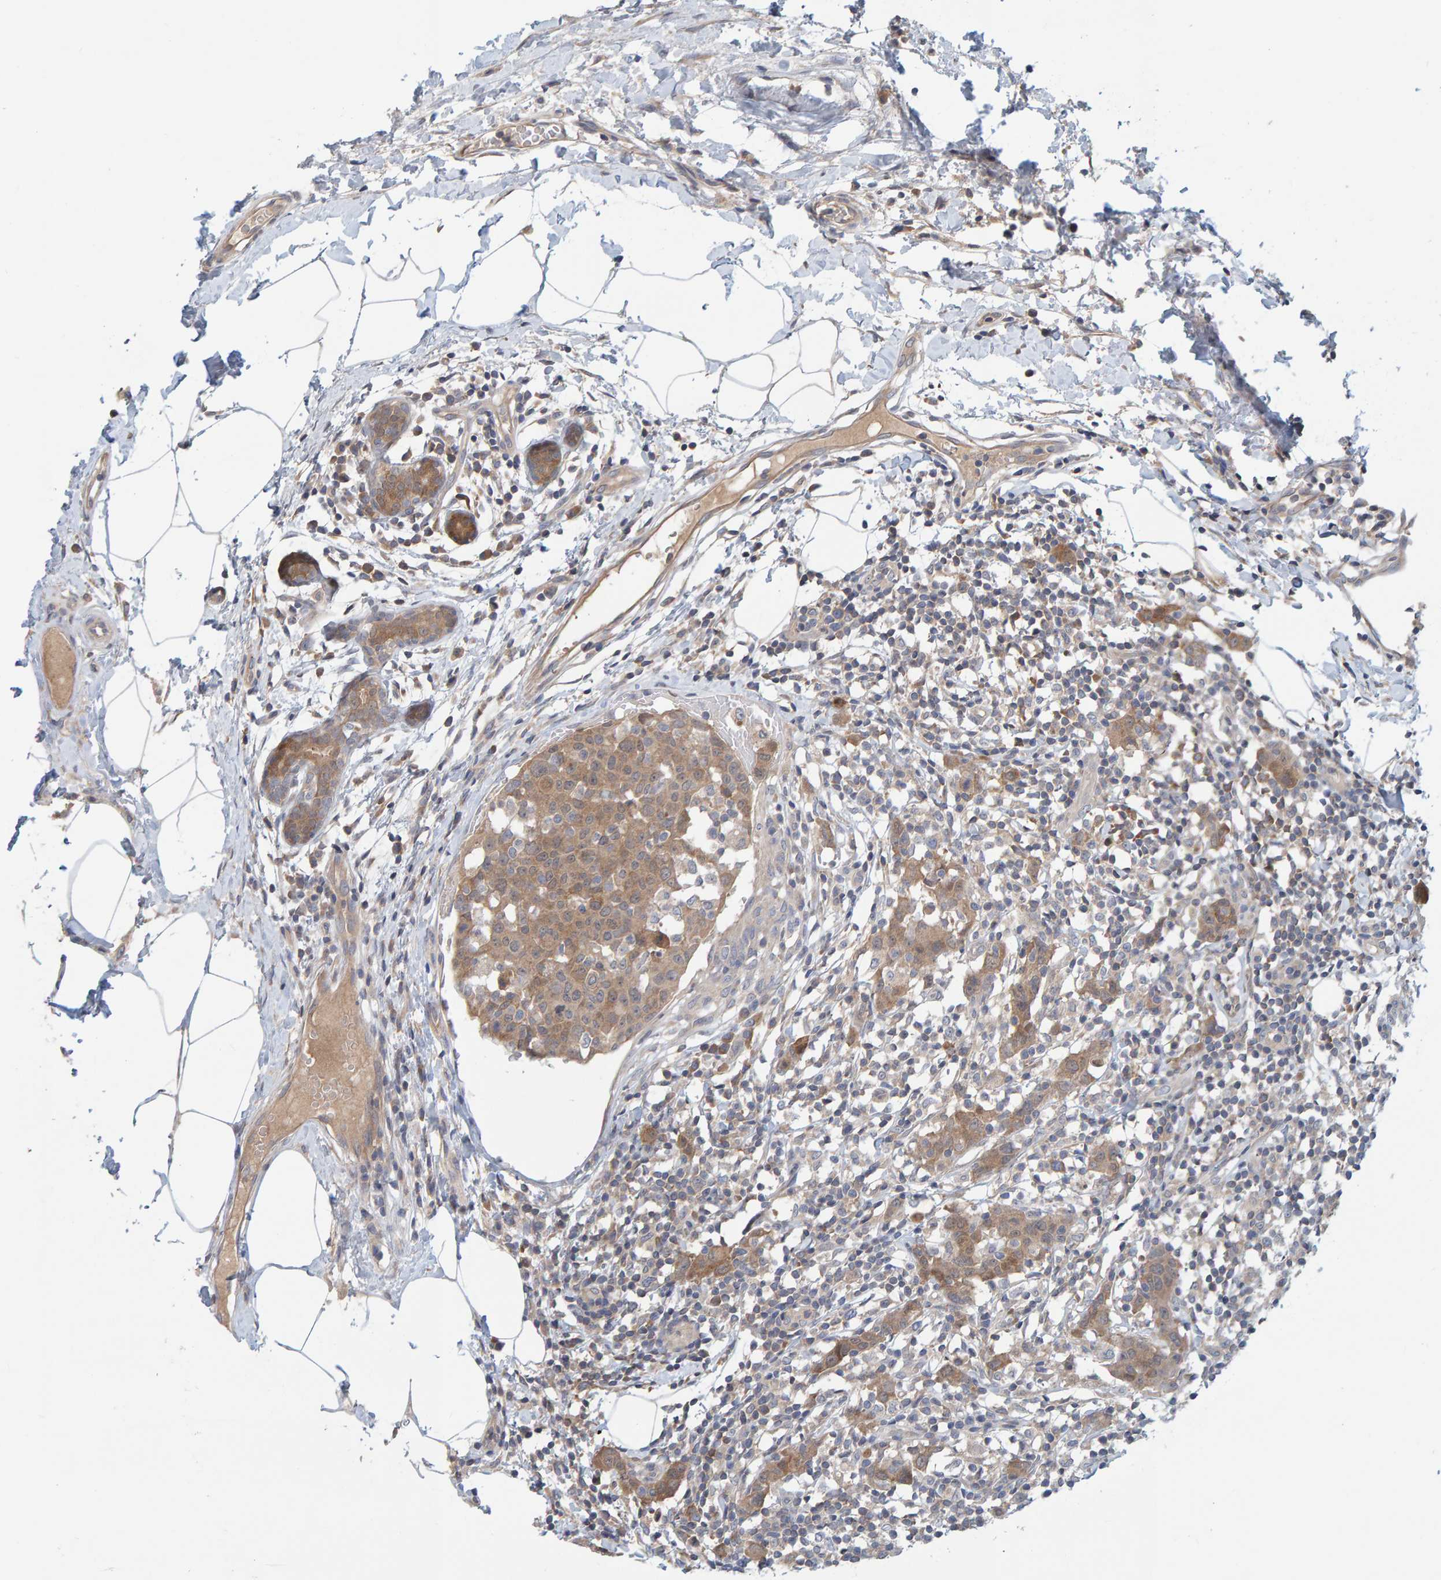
{"staining": {"intensity": "moderate", "quantity": ">75%", "location": "cytoplasmic/membranous"}, "tissue": "breast cancer", "cell_type": "Tumor cells", "image_type": "cancer", "snomed": [{"axis": "morphology", "description": "Normal tissue, NOS"}, {"axis": "morphology", "description": "Duct carcinoma"}, {"axis": "topography", "description": "Breast"}], "caption": "Approximately >75% of tumor cells in human breast cancer show moderate cytoplasmic/membranous protein staining as visualized by brown immunohistochemical staining.", "gene": "TATDN1", "patient": {"sex": "female", "age": 37}}